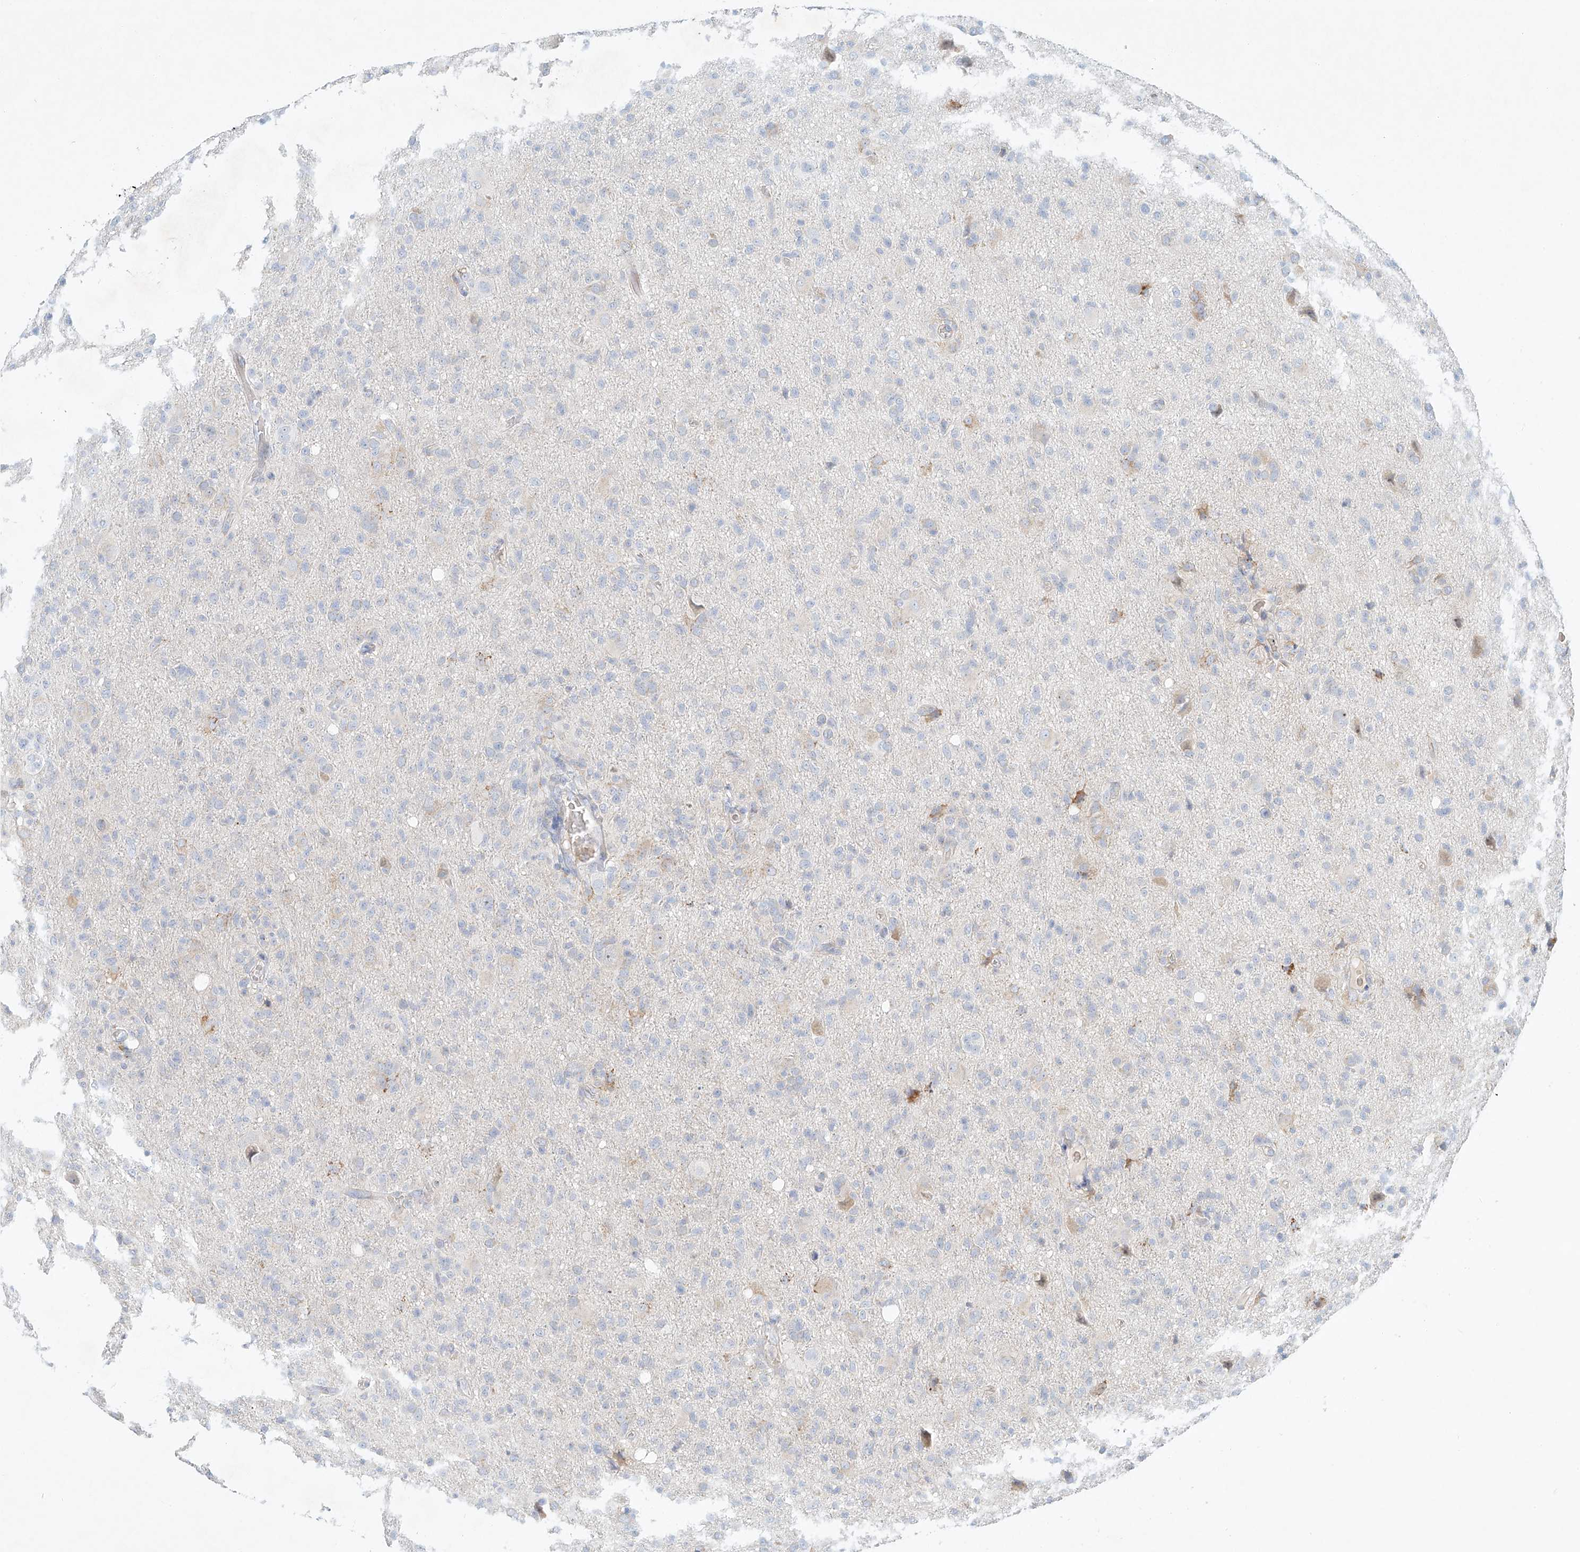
{"staining": {"intensity": "negative", "quantity": "none", "location": "none"}, "tissue": "glioma", "cell_type": "Tumor cells", "image_type": "cancer", "snomed": [{"axis": "morphology", "description": "Glioma, malignant, High grade"}, {"axis": "topography", "description": "Brain"}], "caption": "Glioma was stained to show a protein in brown. There is no significant staining in tumor cells.", "gene": "SYTL3", "patient": {"sex": "female", "age": 57}}